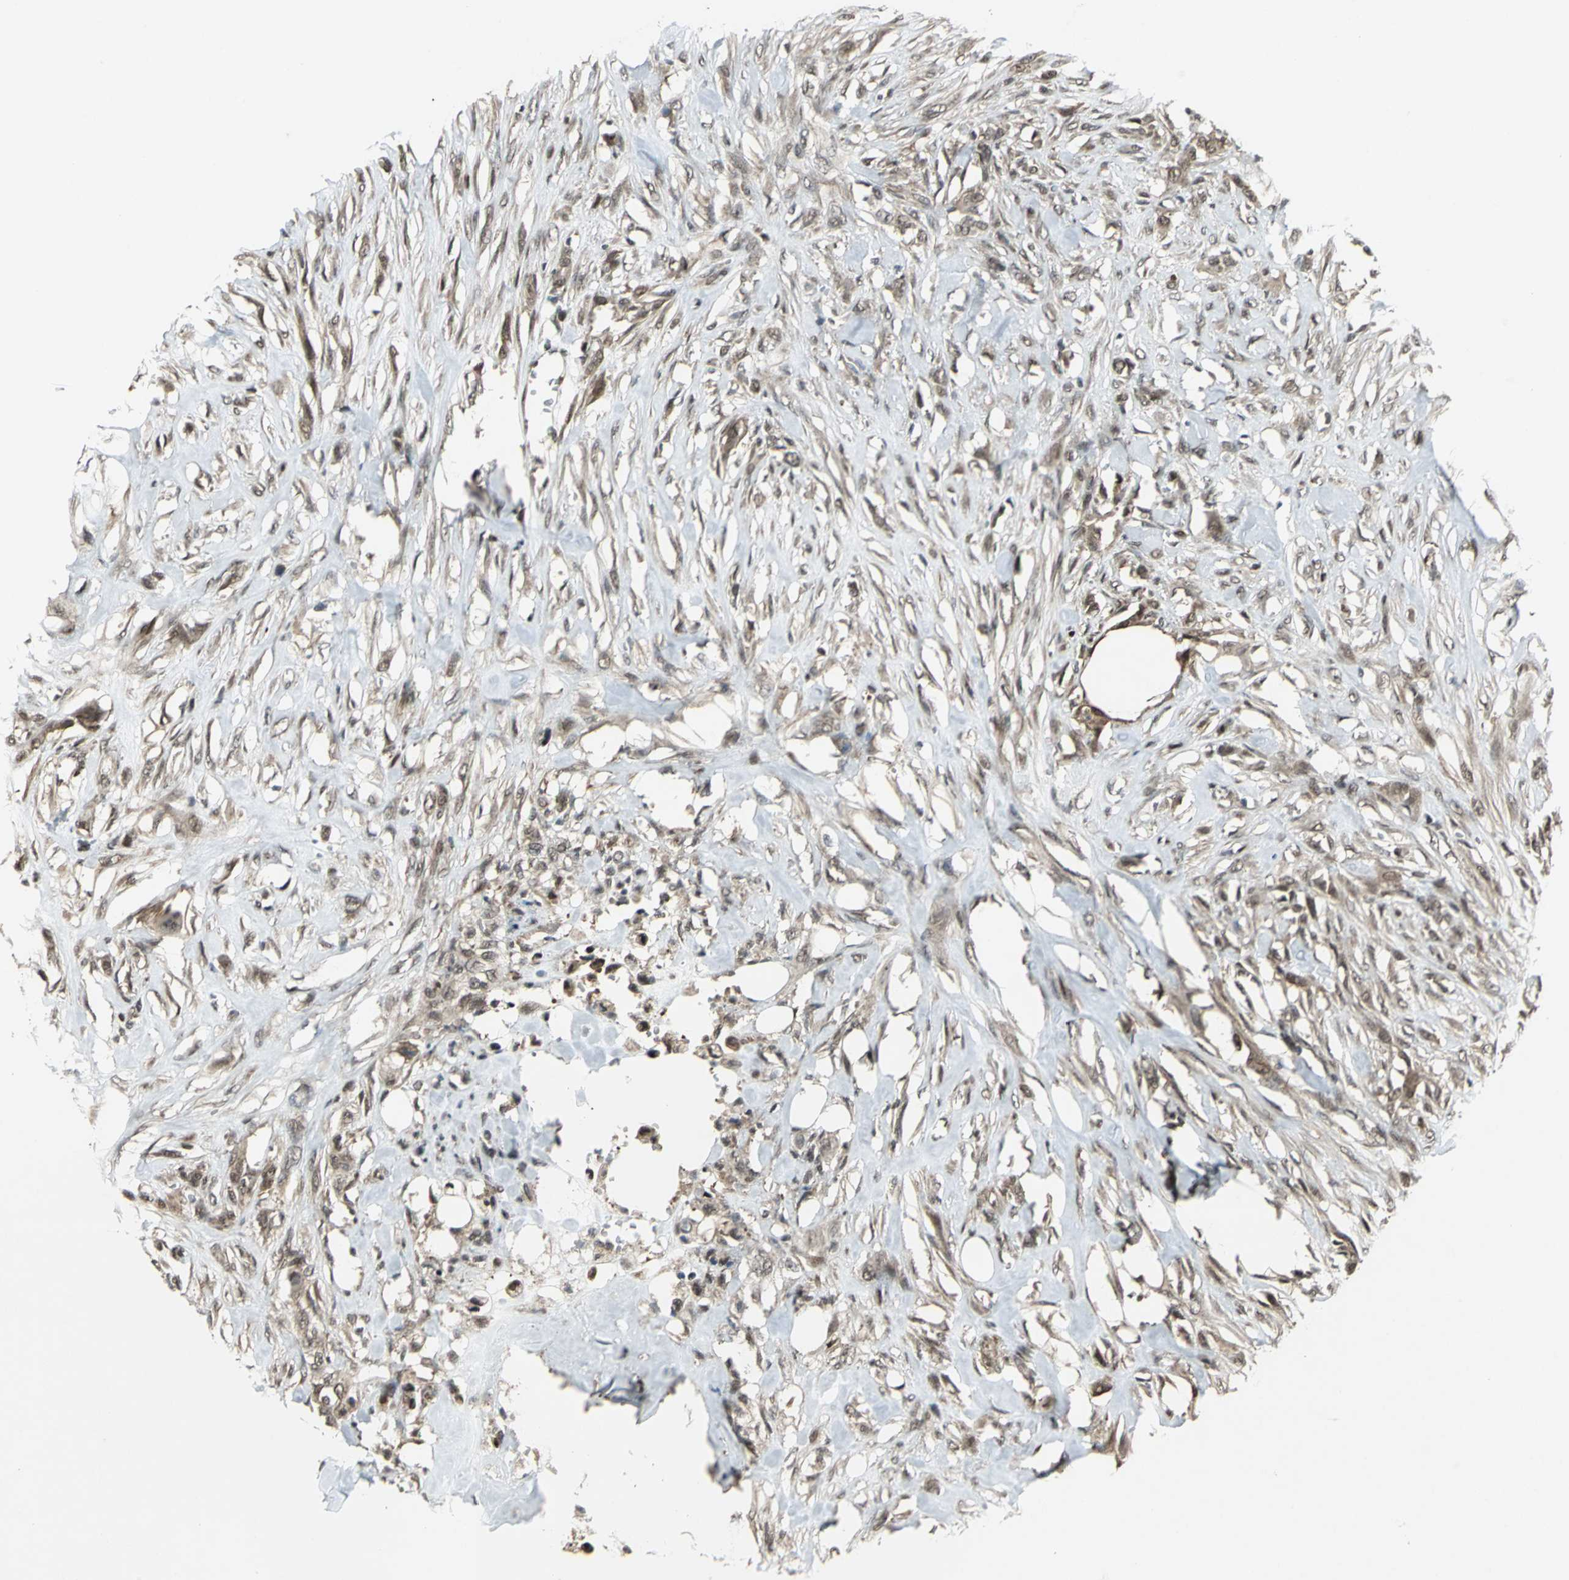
{"staining": {"intensity": "weak", "quantity": ">75%", "location": "cytoplasmic/membranous,nuclear"}, "tissue": "skin cancer", "cell_type": "Tumor cells", "image_type": "cancer", "snomed": [{"axis": "morphology", "description": "Normal tissue, NOS"}, {"axis": "morphology", "description": "Squamous cell carcinoma, NOS"}, {"axis": "topography", "description": "Skin"}], "caption": "Tumor cells show low levels of weak cytoplasmic/membranous and nuclear staining in about >75% of cells in squamous cell carcinoma (skin).", "gene": "COPS5", "patient": {"sex": "female", "age": 59}}